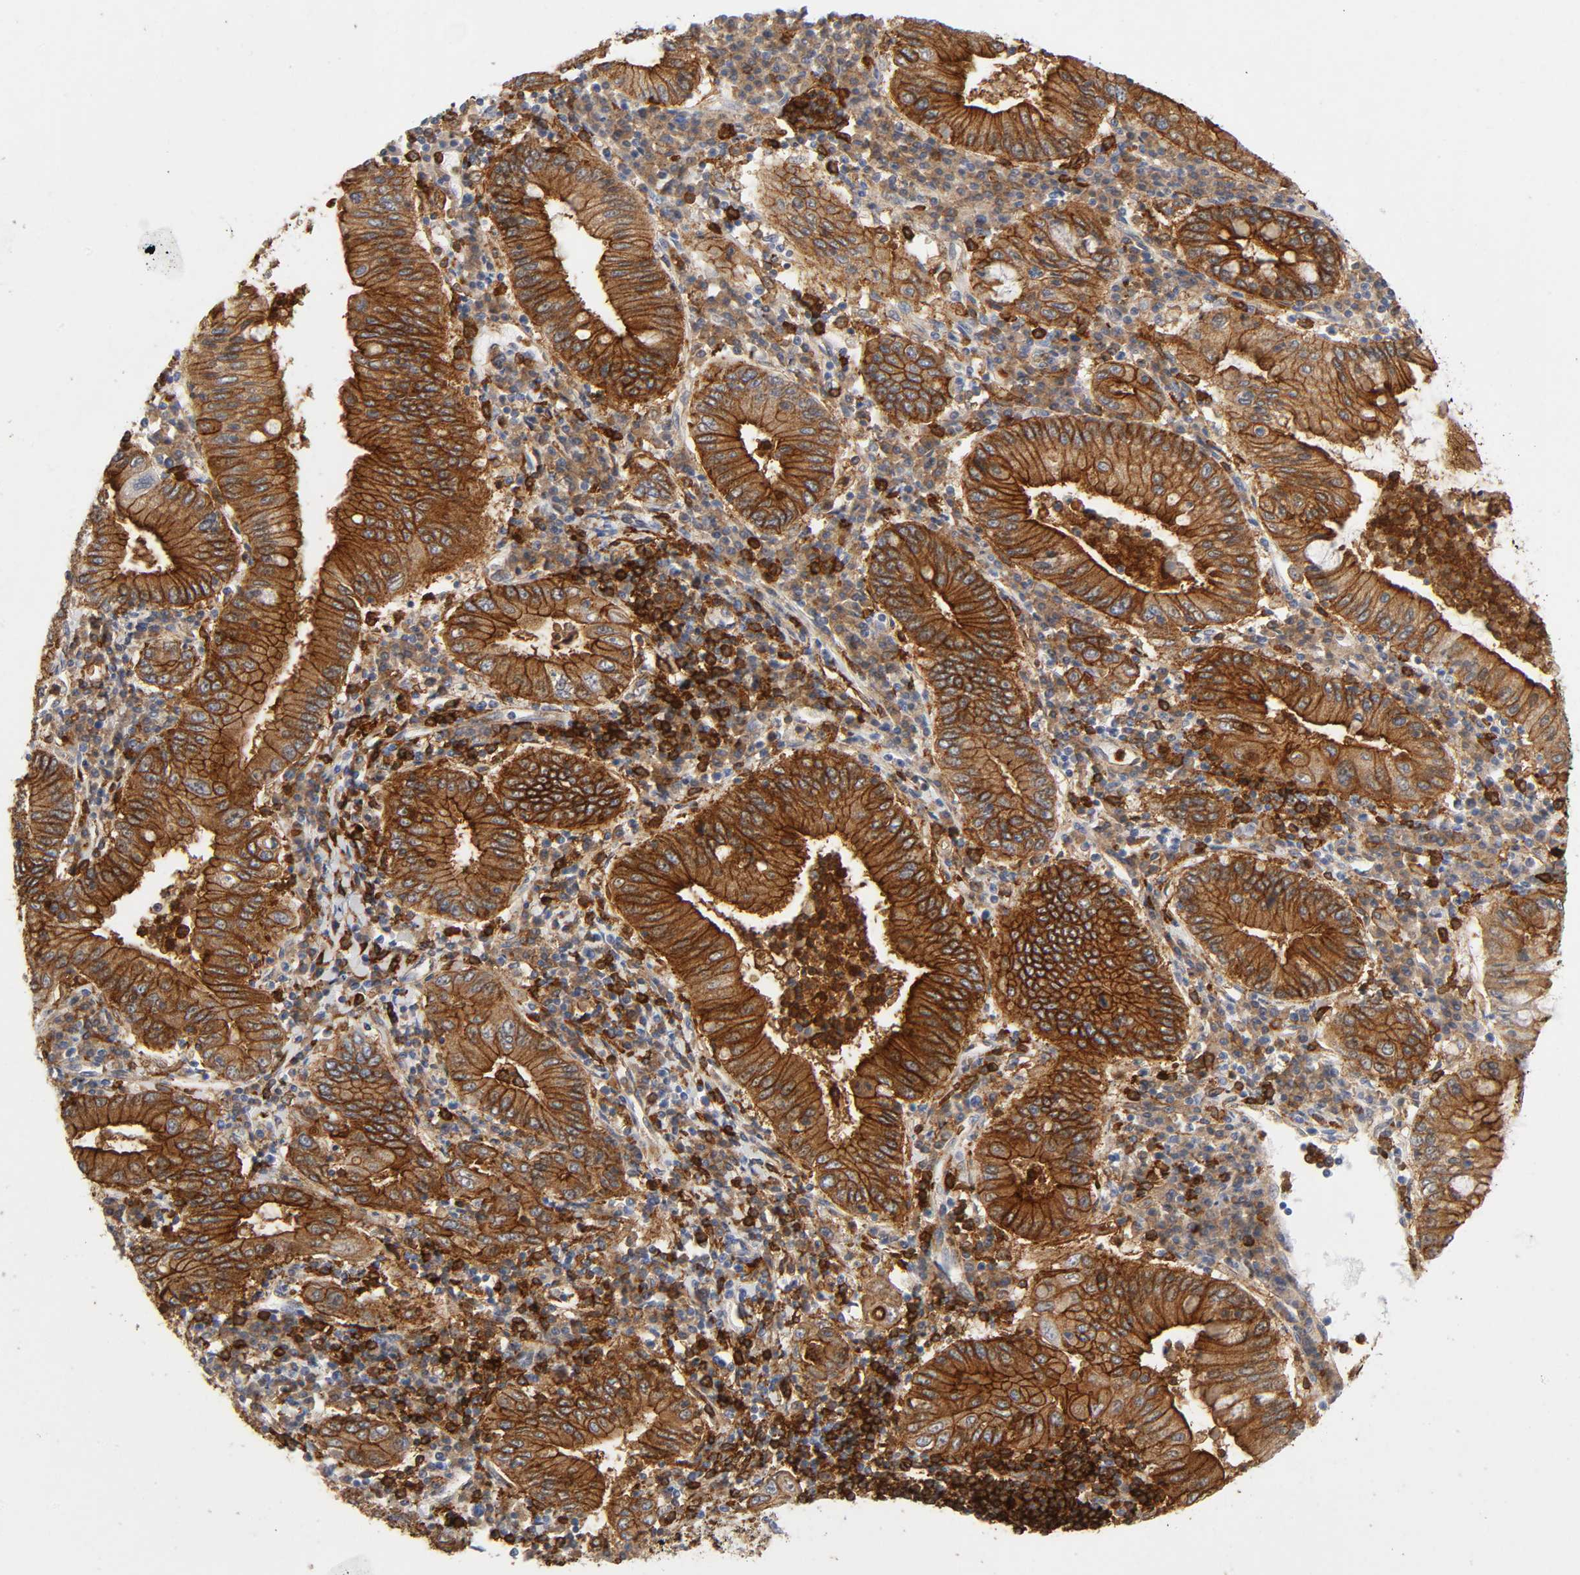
{"staining": {"intensity": "strong", "quantity": ">75%", "location": "cytoplasmic/membranous"}, "tissue": "stomach cancer", "cell_type": "Tumor cells", "image_type": "cancer", "snomed": [{"axis": "morphology", "description": "Normal tissue, NOS"}, {"axis": "morphology", "description": "Adenocarcinoma, NOS"}, {"axis": "topography", "description": "Esophagus"}, {"axis": "topography", "description": "Stomach, upper"}, {"axis": "topography", "description": "Peripheral nerve tissue"}], "caption": "A high-resolution photomicrograph shows IHC staining of stomach cancer (adenocarcinoma), which shows strong cytoplasmic/membranous expression in about >75% of tumor cells.", "gene": "LYN", "patient": {"sex": "male", "age": 62}}